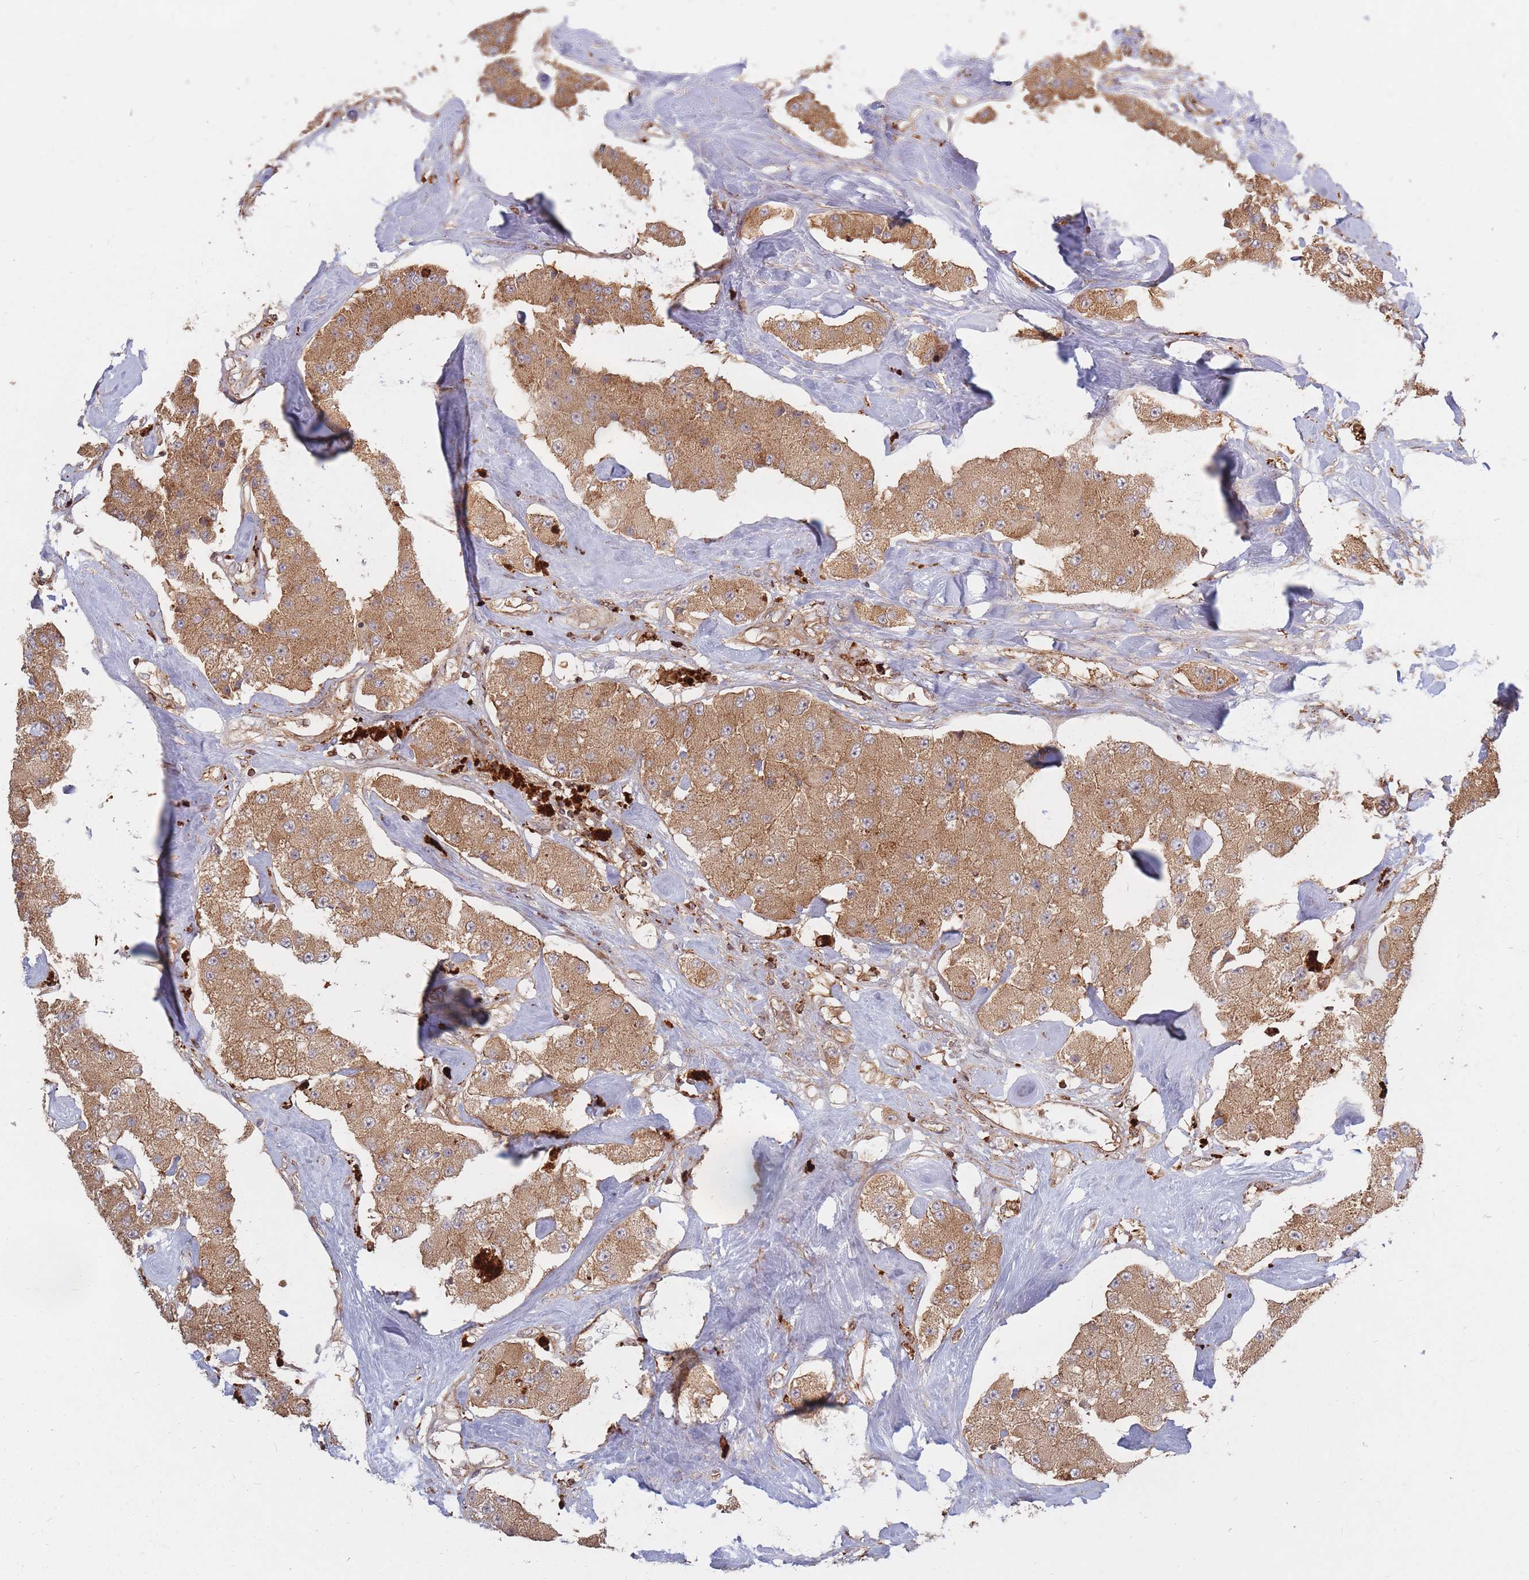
{"staining": {"intensity": "moderate", "quantity": ">75%", "location": "cytoplasmic/membranous"}, "tissue": "carcinoid", "cell_type": "Tumor cells", "image_type": "cancer", "snomed": [{"axis": "morphology", "description": "Carcinoid, malignant, NOS"}, {"axis": "topography", "description": "Pancreas"}], "caption": "Protein expression analysis of human malignant carcinoid reveals moderate cytoplasmic/membranous staining in about >75% of tumor cells. The staining was performed using DAB (3,3'-diaminobenzidine) to visualize the protein expression in brown, while the nuclei were stained in blue with hematoxylin (Magnification: 20x).", "gene": "RASSF2", "patient": {"sex": "male", "age": 41}}